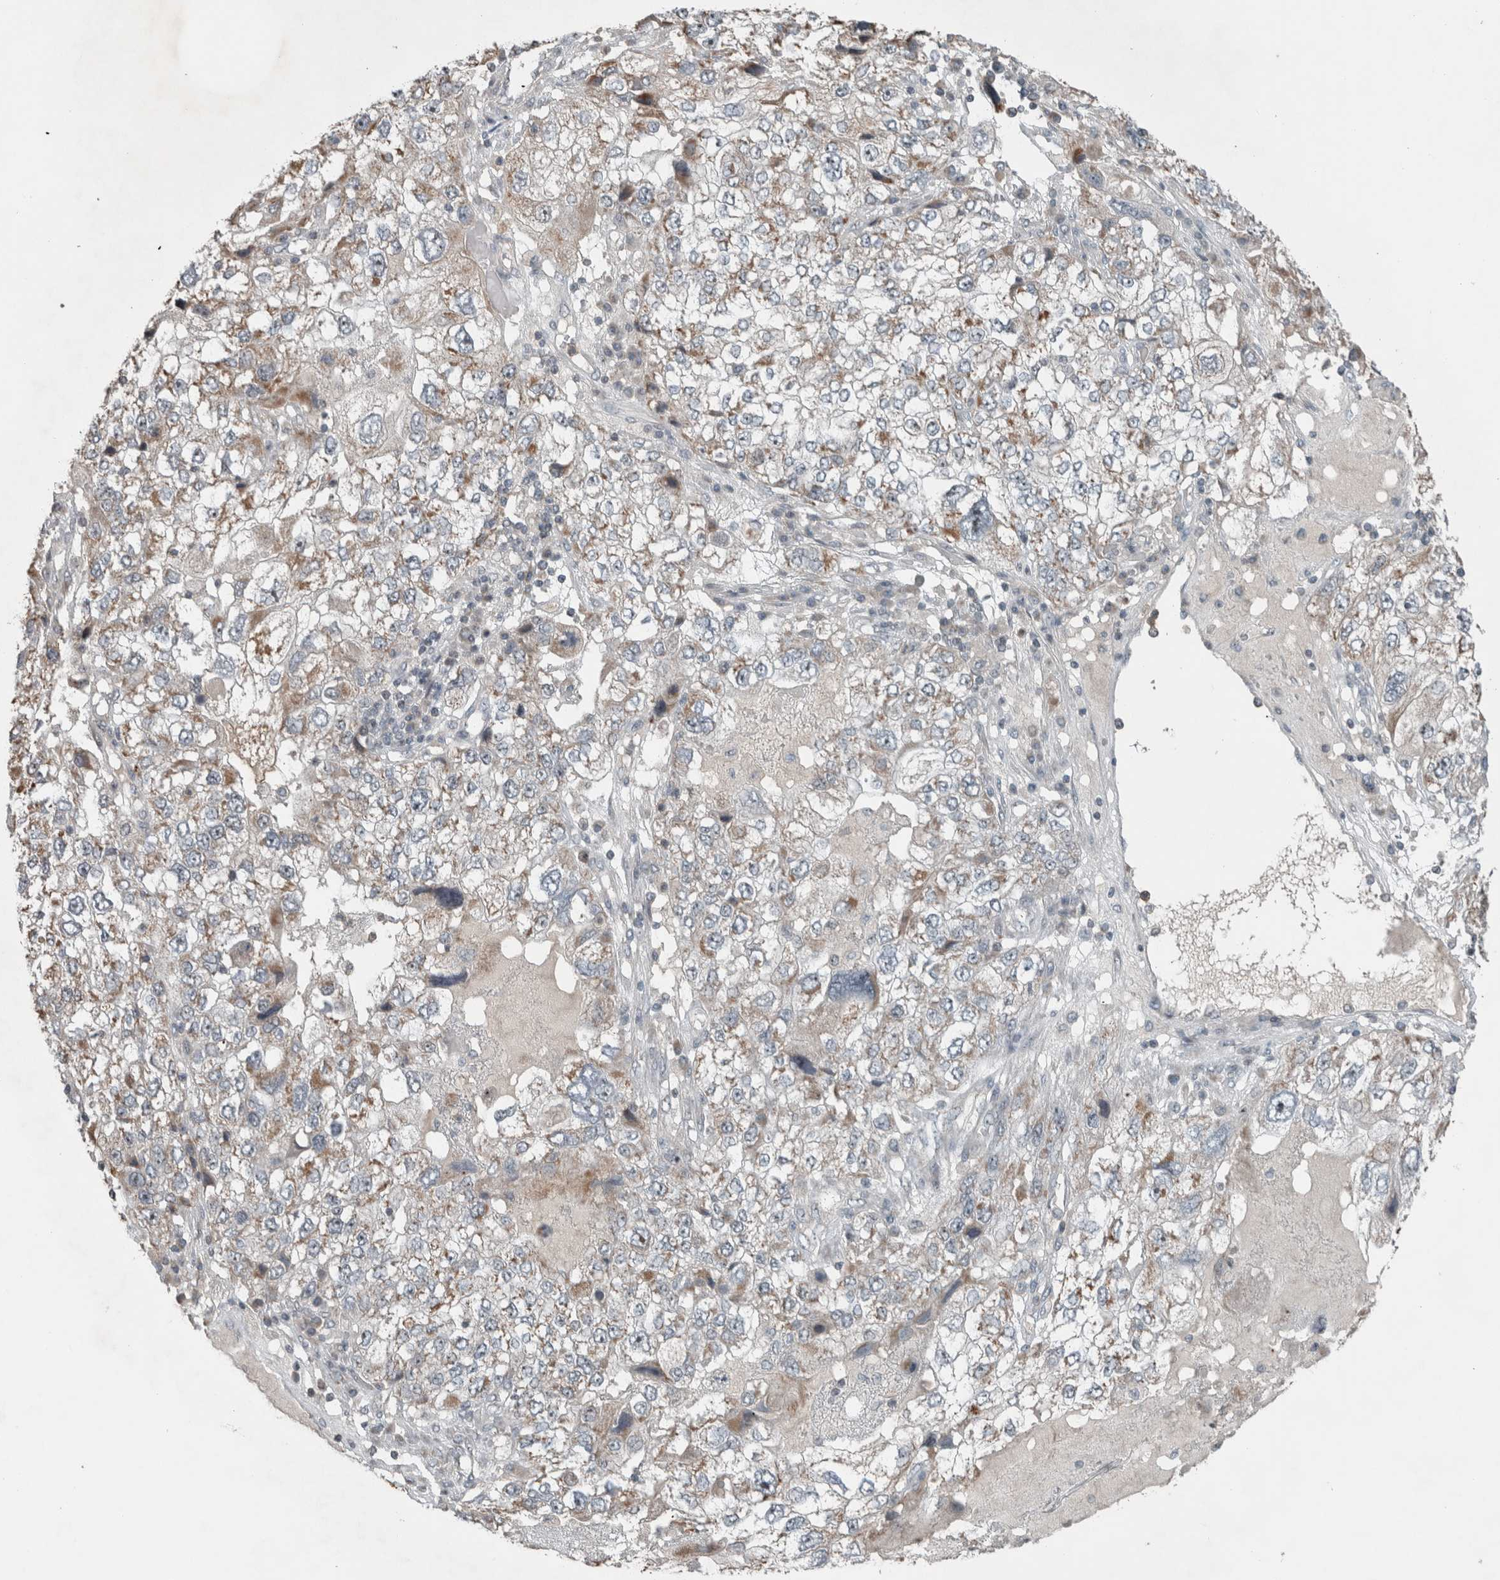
{"staining": {"intensity": "moderate", "quantity": "<25%", "location": "cytoplasmic/membranous"}, "tissue": "endometrial cancer", "cell_type": "Tumor cells", "image_type": "cancer", "snomed": [{"axis": "morphology", "description": "Adenocarcinoma, NOS"}, {"axis": "topography", "description": "Endometrium"}], "caption": "Endometrial adenocarcinoma was stained to show a protein in brown. There is low levels of moderate cytoplasmic/membranous expression in about <25% of tumor cells. (IHC, brightfield microscopy, high magnification).", "gene": "RPF1", "patient": {"sex": "female", "age": 49}}